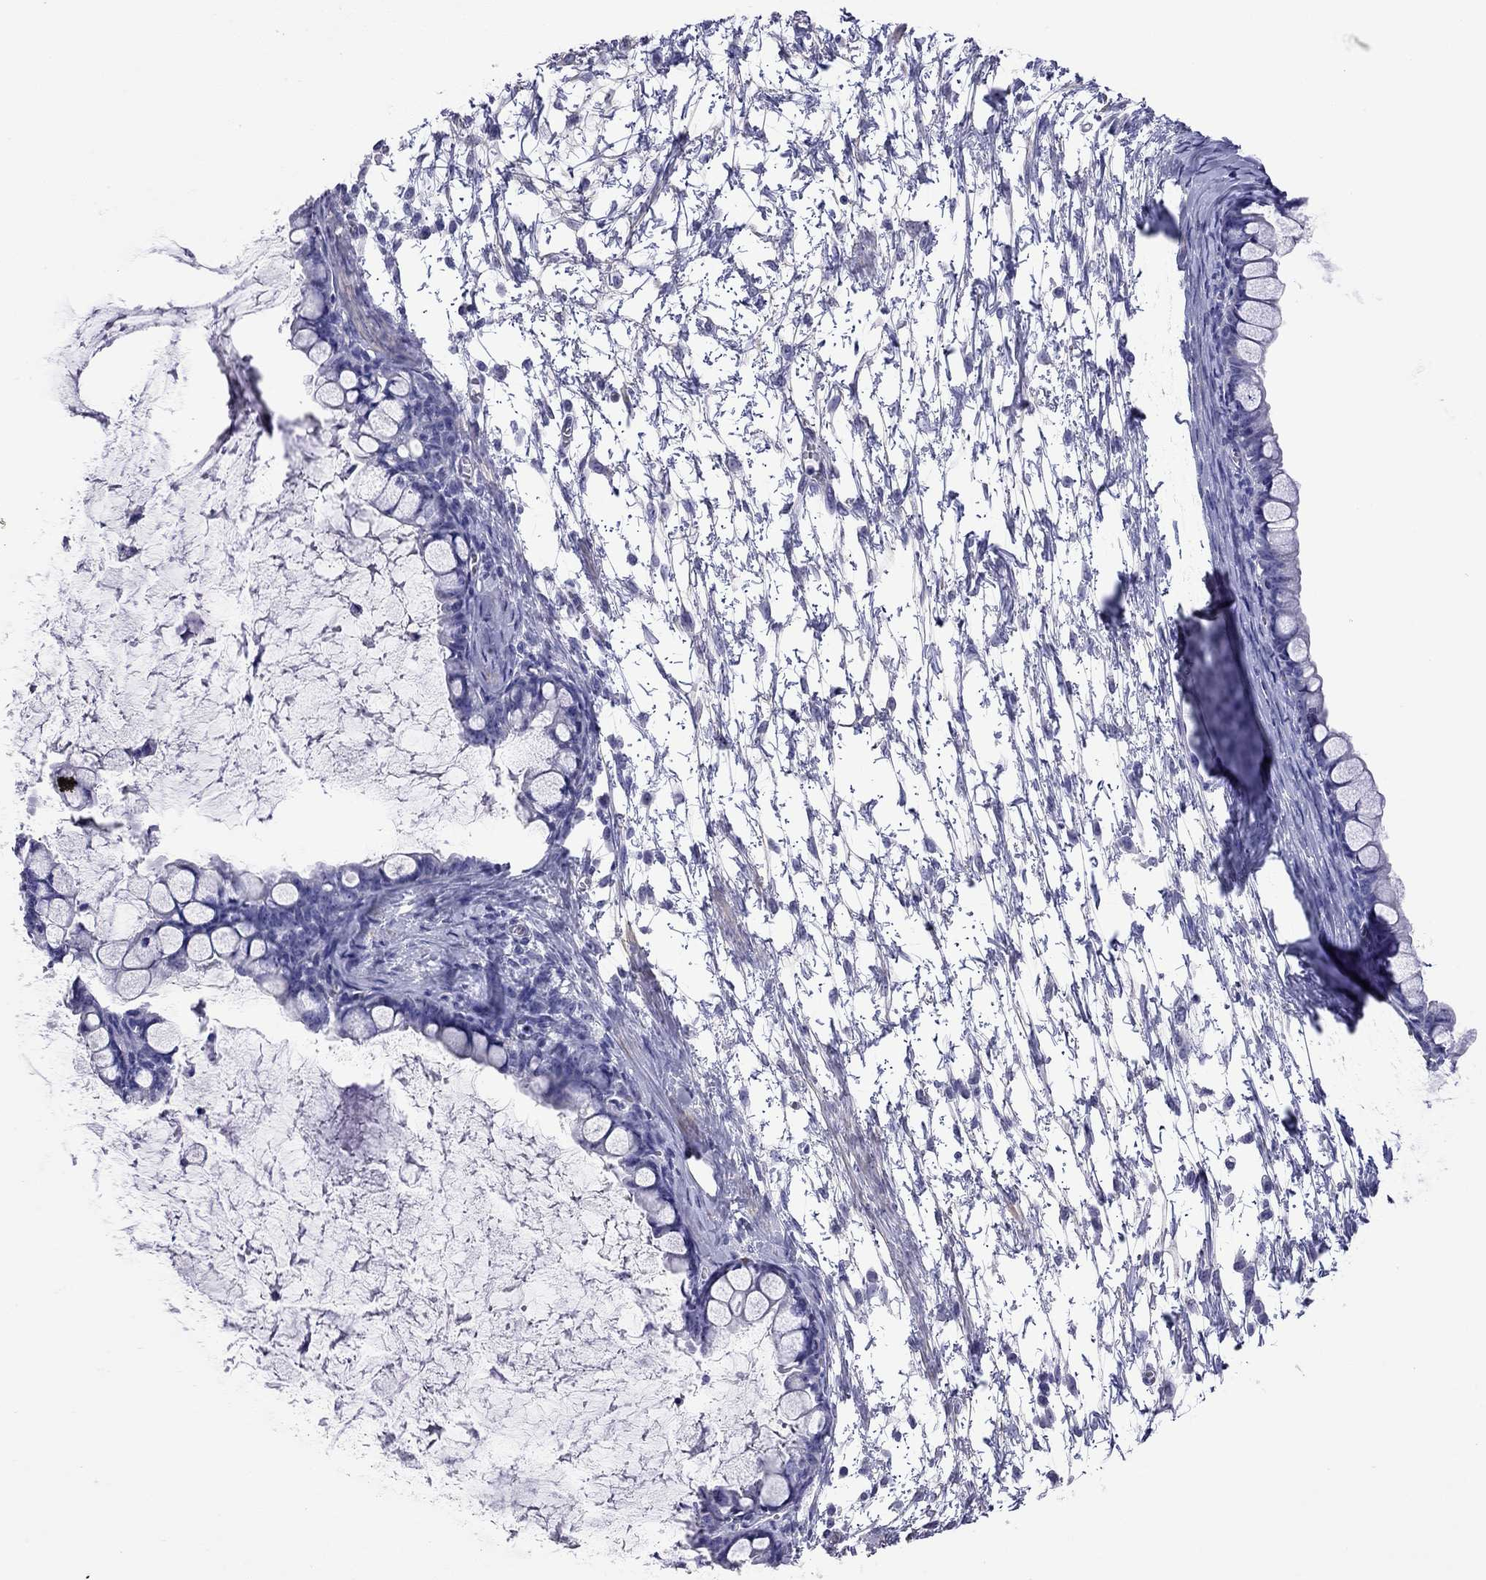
{"staining": {"intensity": "negative", "quantity": "none", "location": "none"}, "tissue": "ovarian cancer", "cell_type": "Tumor cells", "image_type": "cancer", "snomed": [{"axis": "morphology", "description": "Cystadenocarcinoma, mucinous, NOS"}, {"axis": "topography", "description": "Ovary"}], "caption": "Mucinous cystadenocarcinoma (ovarian) was stained to show a protein in brown. There is no significant positivity in tumor cells. (DAB (3,3'-diaminobenzidine) IHC, high magnification).", "gene": "KIAA2012", "patient": {"sex": "female", "age": 63}}